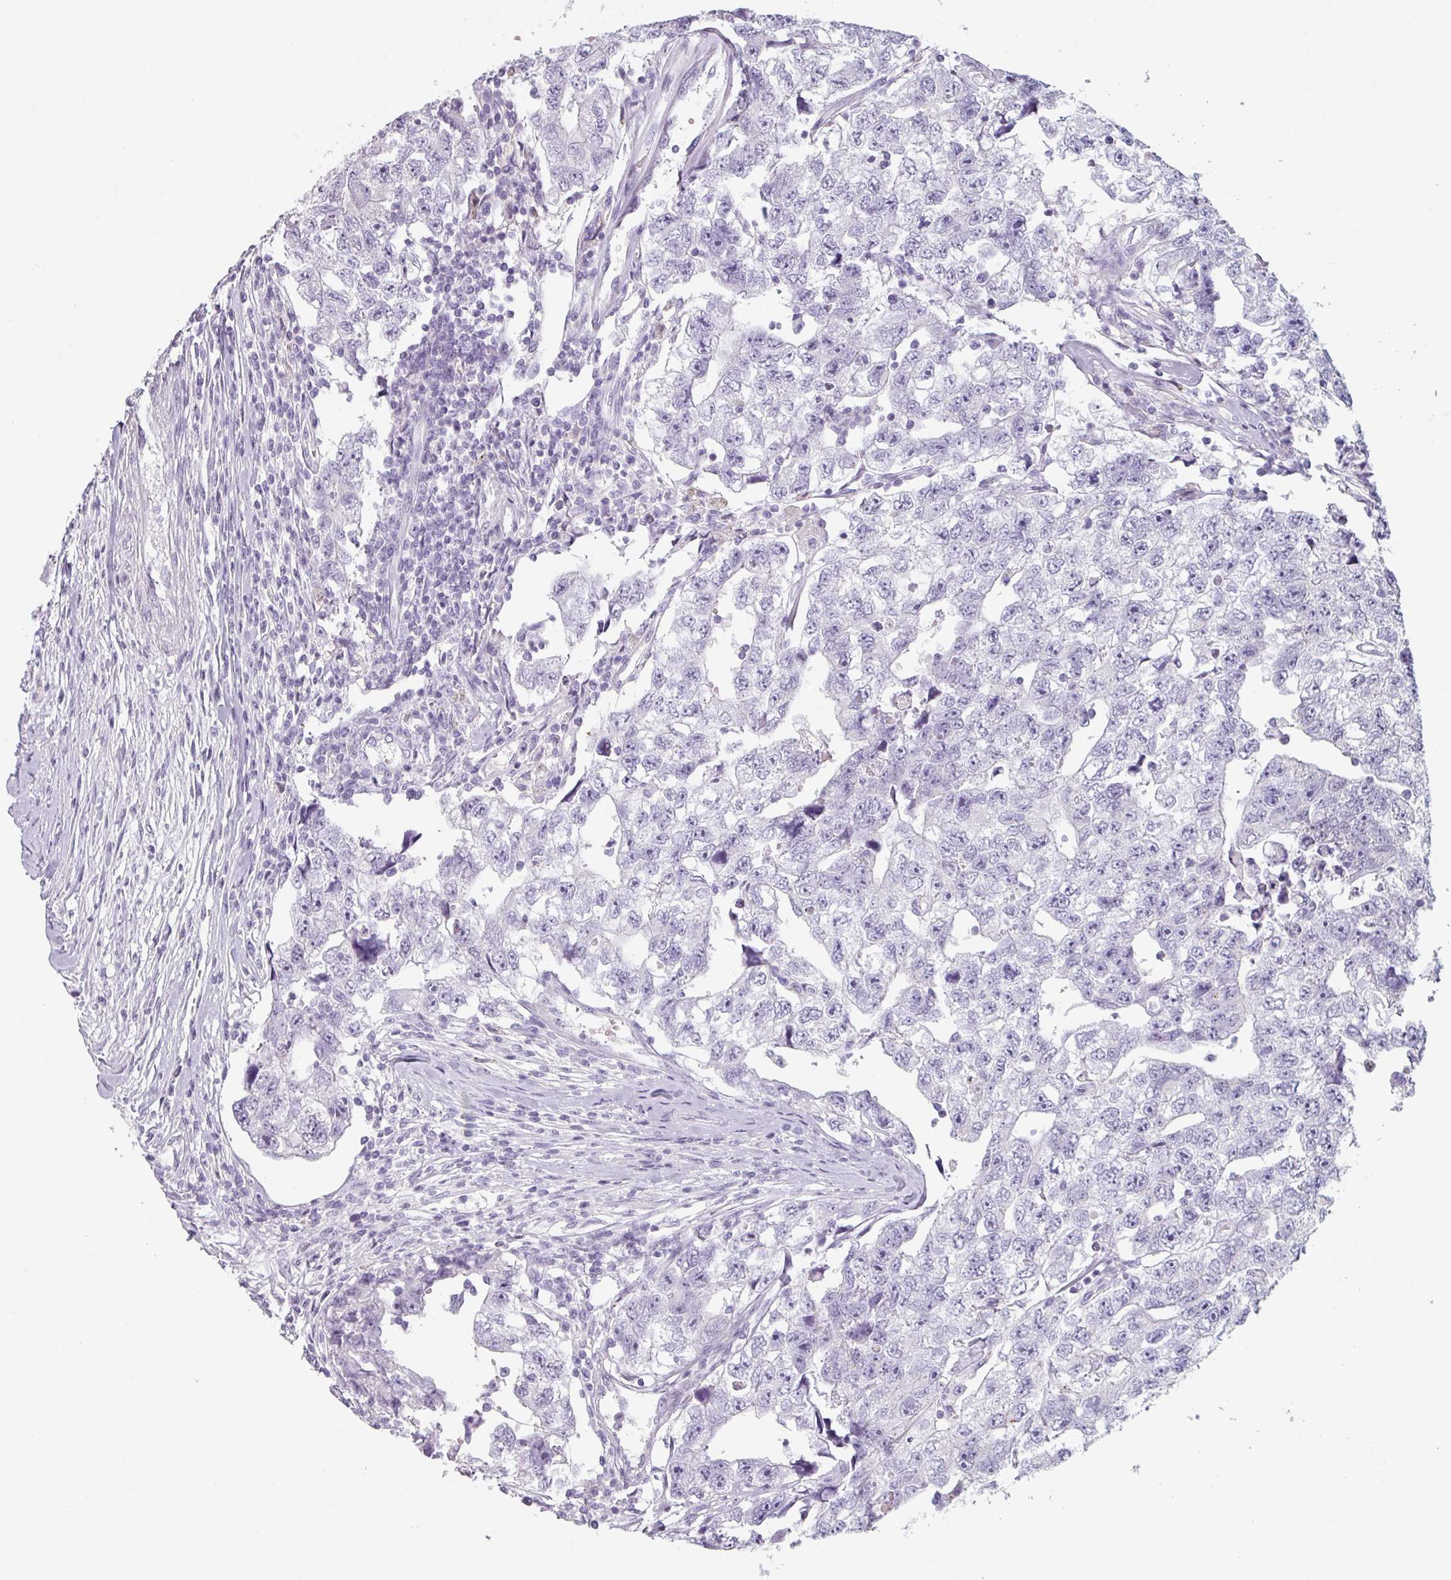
{"staining": {"intensity": "negative", "quantity": "none", "location": "none"}, "tissue": "testis cancer", "cell_type": "Tumor cells", "image_type": "cancer", "snomed": [{"axis": "morphology", "description": "Carcinoma, Embryonal, NOS"}, {"axis": "topography", "description": "Testis"}], "caption": "Immunohistochemistry (IHC) histopathology image of neoplastic tissue: human testis embryonal carcinoma stained with DAB reveals no significant protein staining in tumor cells.", "gene": "SFTPA1", "patient": {"sex": "male", "age": 22}}